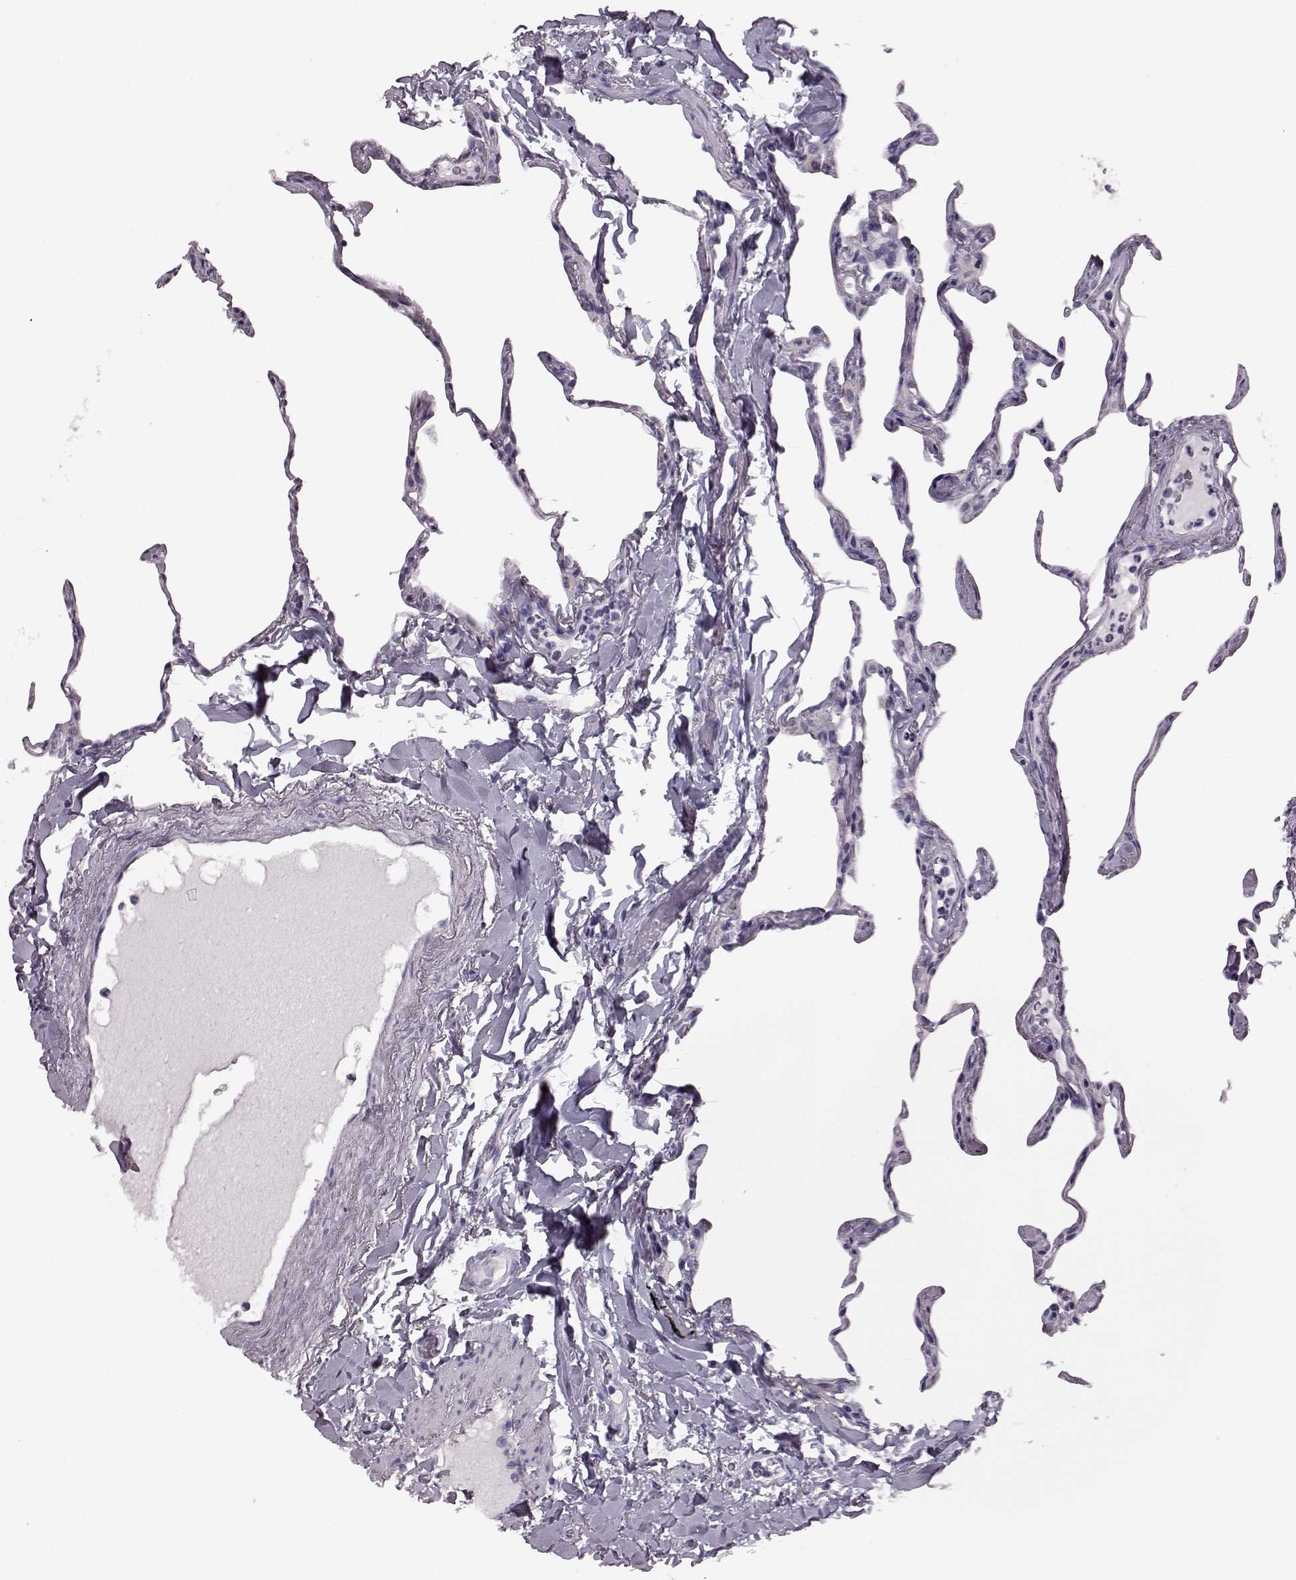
{"staining": {"intensity": "negative", "quantity": "none", "location": "none"}, "tissue": "lung", "cell_type": "Alveolar cells", "image_type": "normal", "snomed": [{"axis": "morphology", "description": "Normal tissue, NOS"}, {"axis": "topography", "description": "Lung"}], "caption": "A histopathology image of human lung is negative for staining in alveolar cells. (Stains: DAB IHC with hematoxylin counter stain, Microscopy: brightfield microscopy at high magnification).", "gene": "SNTG1", "patient": {"sex": "male", "age": 65}}